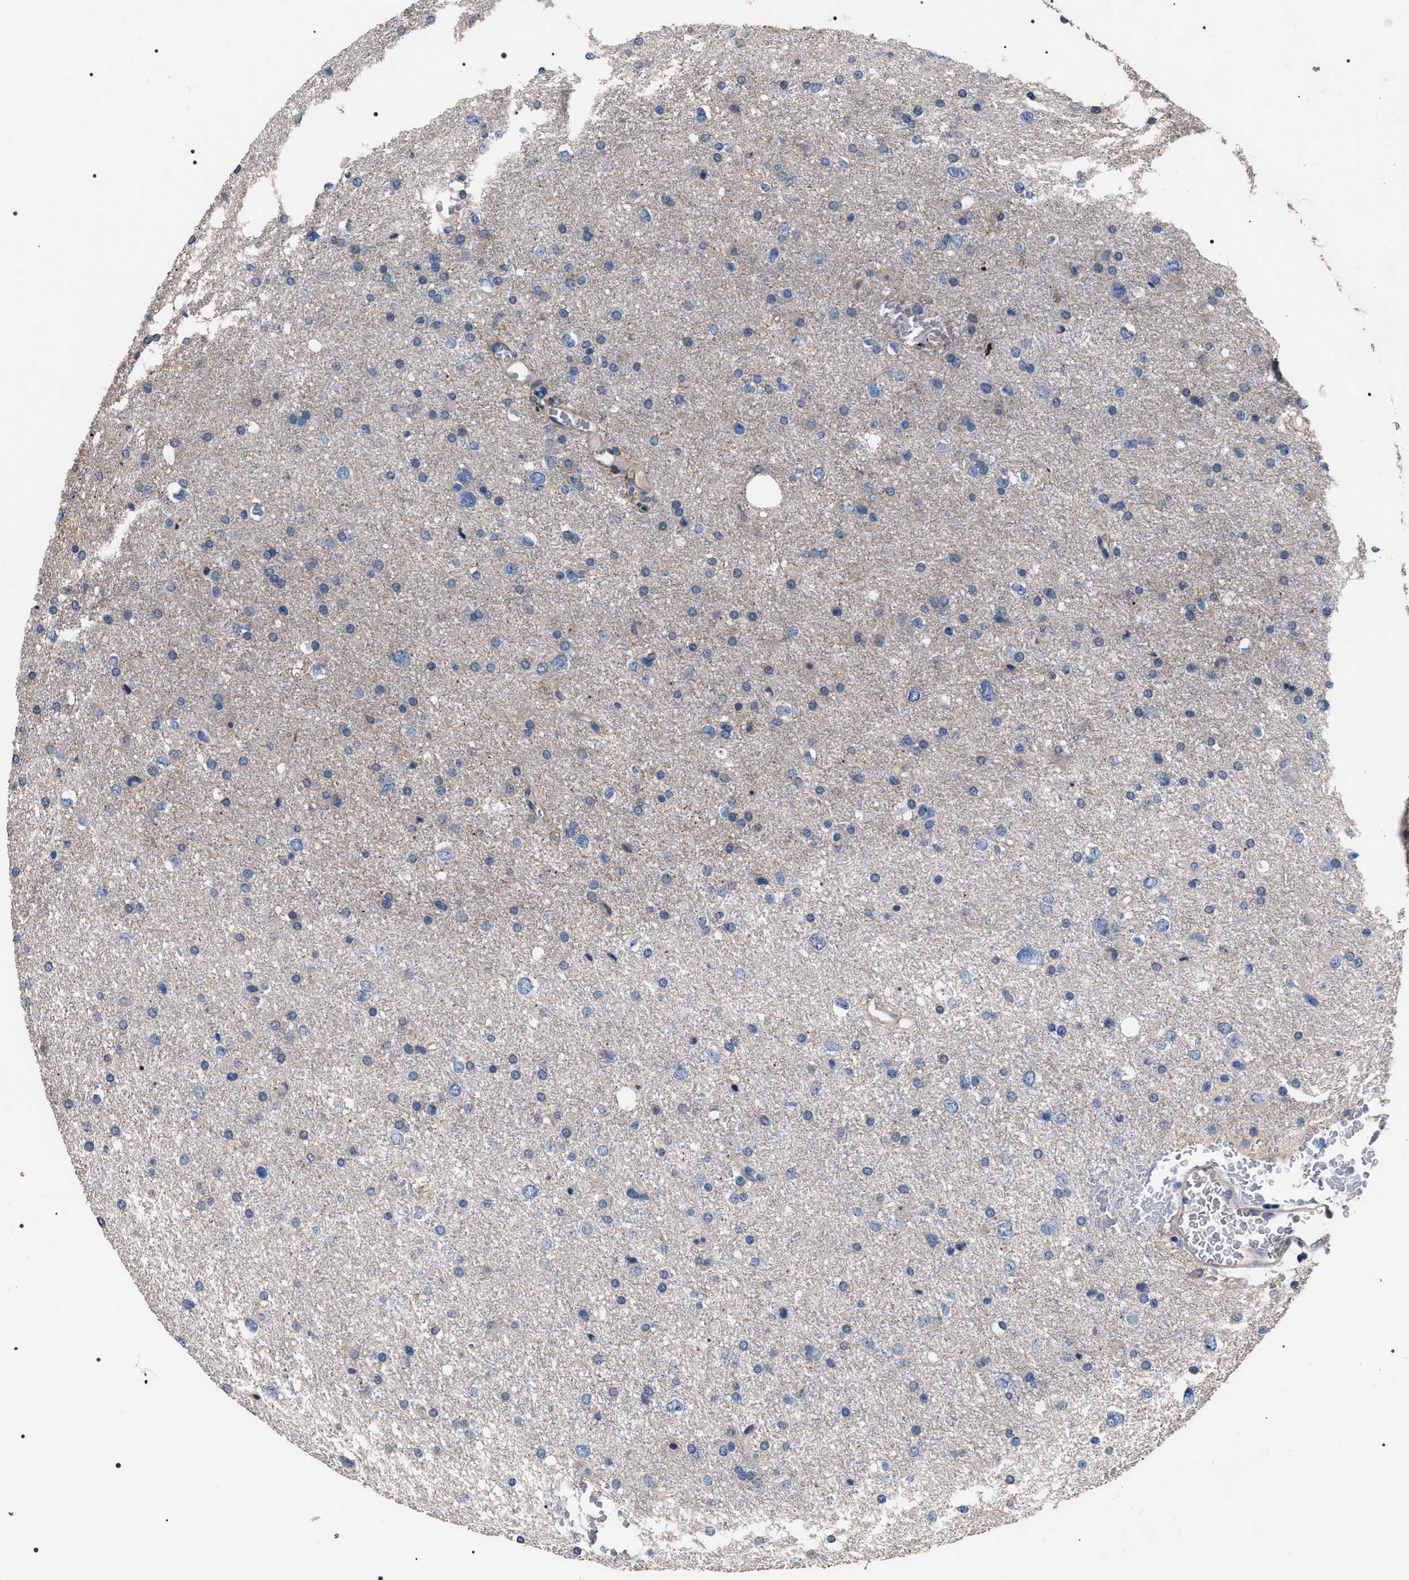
{"staining": {"intensity": "negative", "quantity": "none", "location": "none"}, "tissue": "glioma", "cell_type": "Tumor cells", "image_type": "cancer", "snomed": [{"axis": "morphology", "description": "Glioma, malignant, Low grade"}, {"axis": "topography", "description": "Brain"}], "caption": "Tumor cells show no significant staining in glioma.", "gene": "TRIM54", "patient": {"sex": "female", "age": 37}}